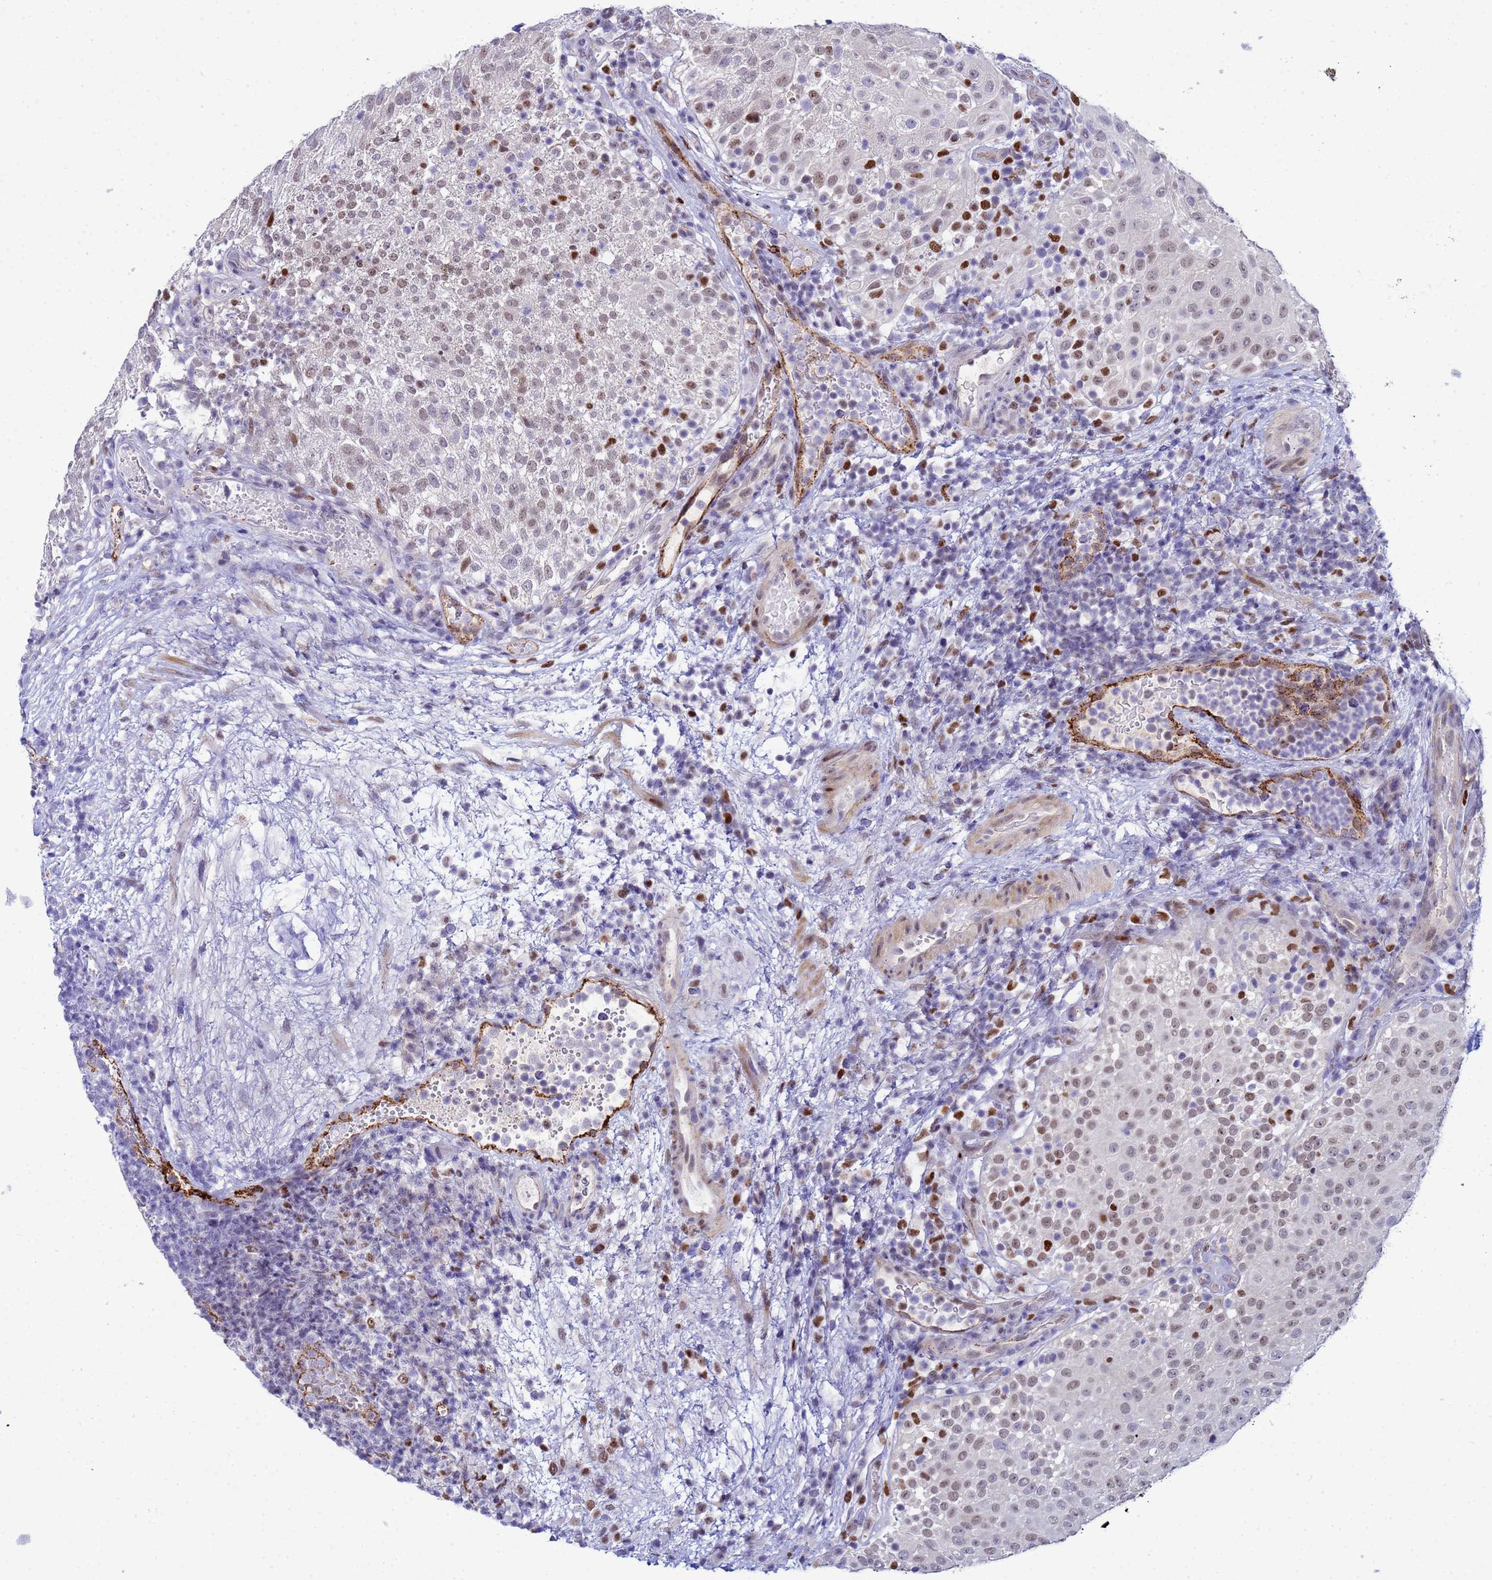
{"staining": {"intensity": "strong", "quantity": "<25%", "location": "nuclear"}, "tissue": "urothelial cancer", "cell_type": "Tumor cells", "image_type": "cancer", "snomed": [{"axis": "morphology", "description": "Urothelial carcinoma, Low grade"}, {"axis": "topography", "description": "Urinary bladder"}], "caption": "Urothelial cancer was stained to show a protein in brown. There is medium levels of strong nuclear staining in approximately <25% of tumor cells. (IHC, brightfield microscopy, high magnification).", "gene": "SLC25A37", "patient": {"sex": "male", "age": 78}}